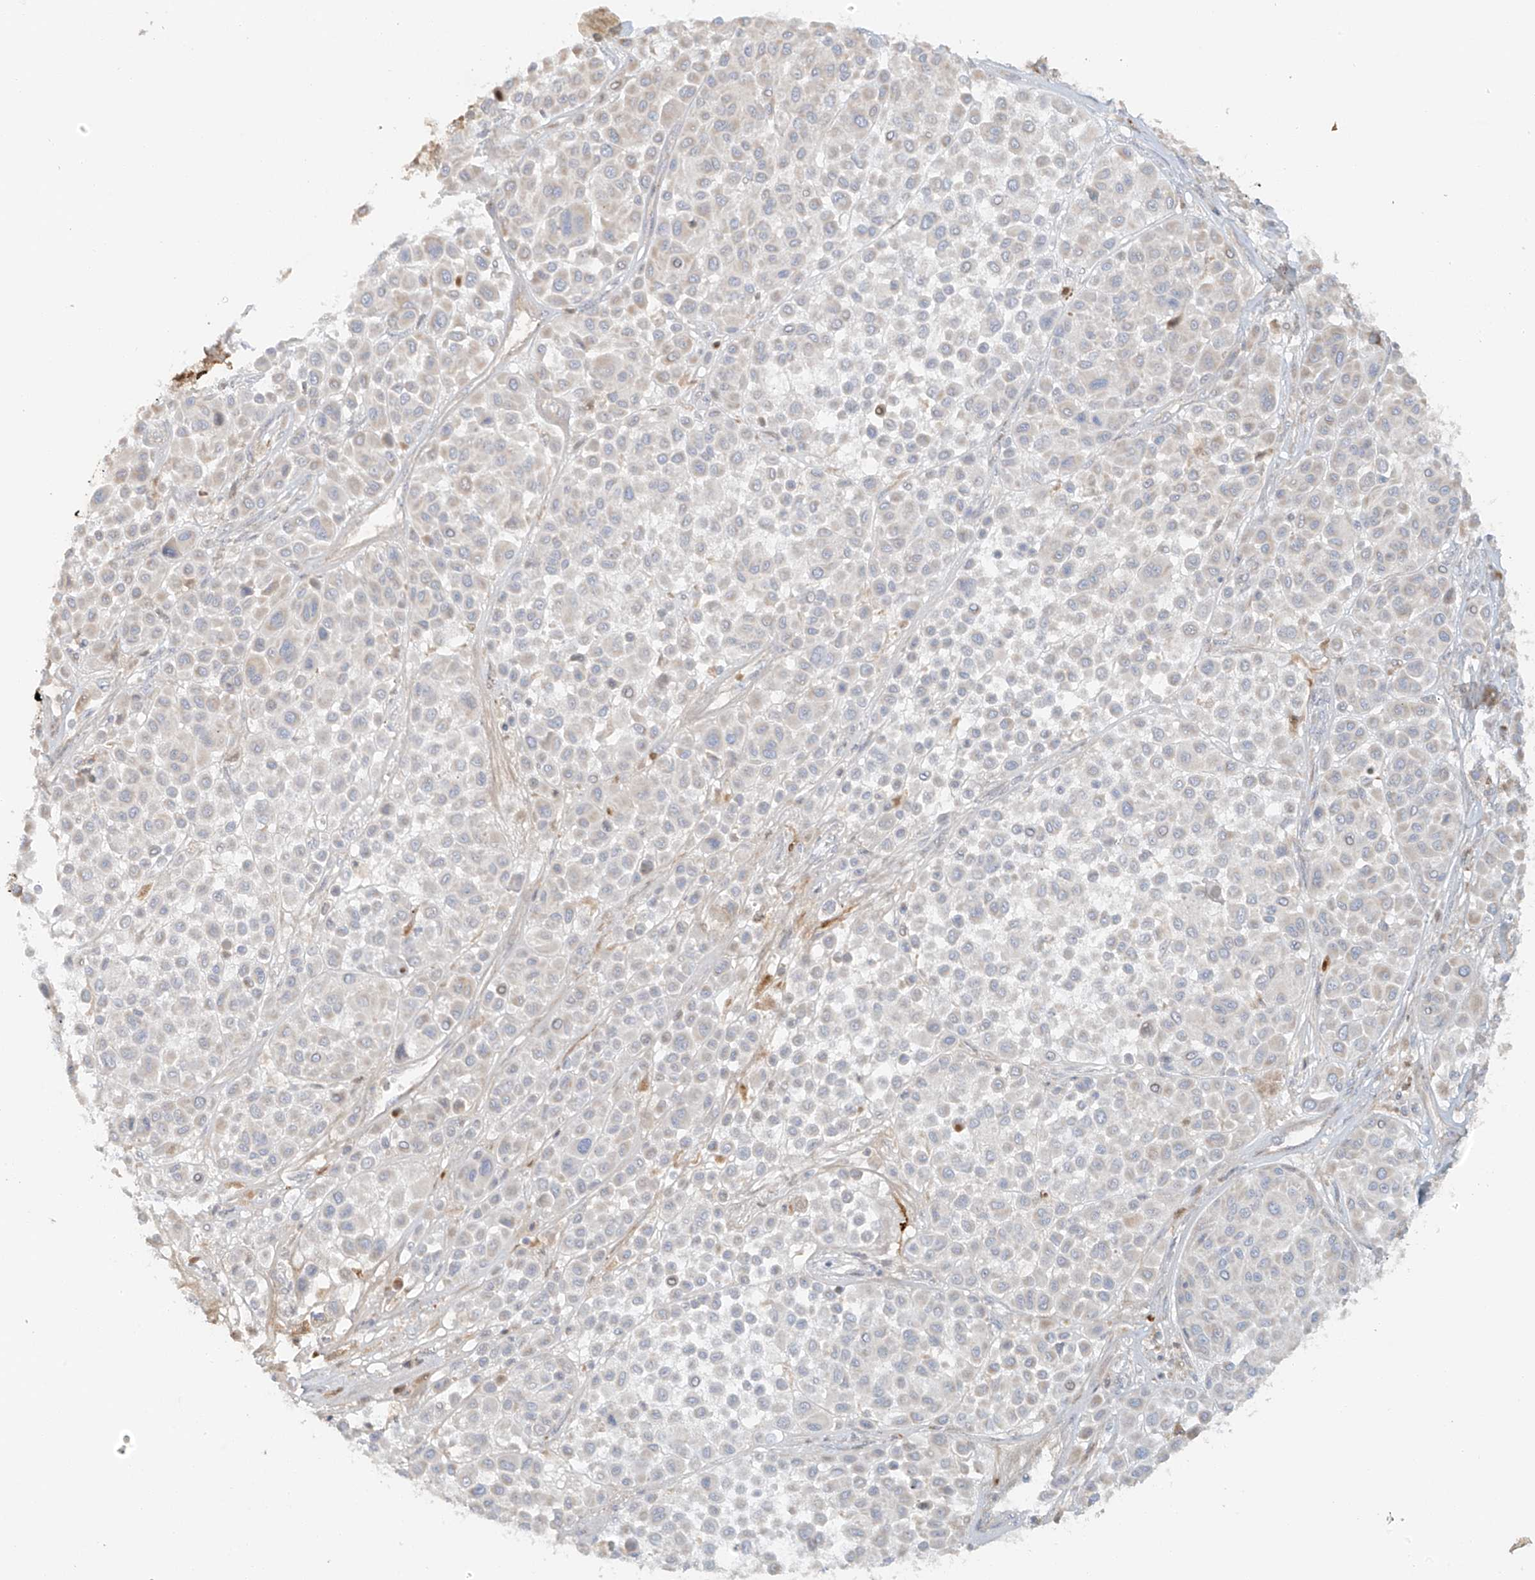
{"staining": {"intensity": "negative", "quantity": "none", "location": "none"}, "tissue": "melanoma", "cell_type": "Tumor cells", "image_type": "cancer", "snomed": [{"axis": "morphology", "description": "Malignant melanoma, Metastatic site"}, {"axis": "topography", "description": "Soft tissue"}], "caption": "High power microscopy image of an IHC photomicrograph of malignant melanoma (metastatic site), revealing no significant positivity in tumor cells.", "gene": "MIPEP", "patient": {"sex": "male", "age": 41}}